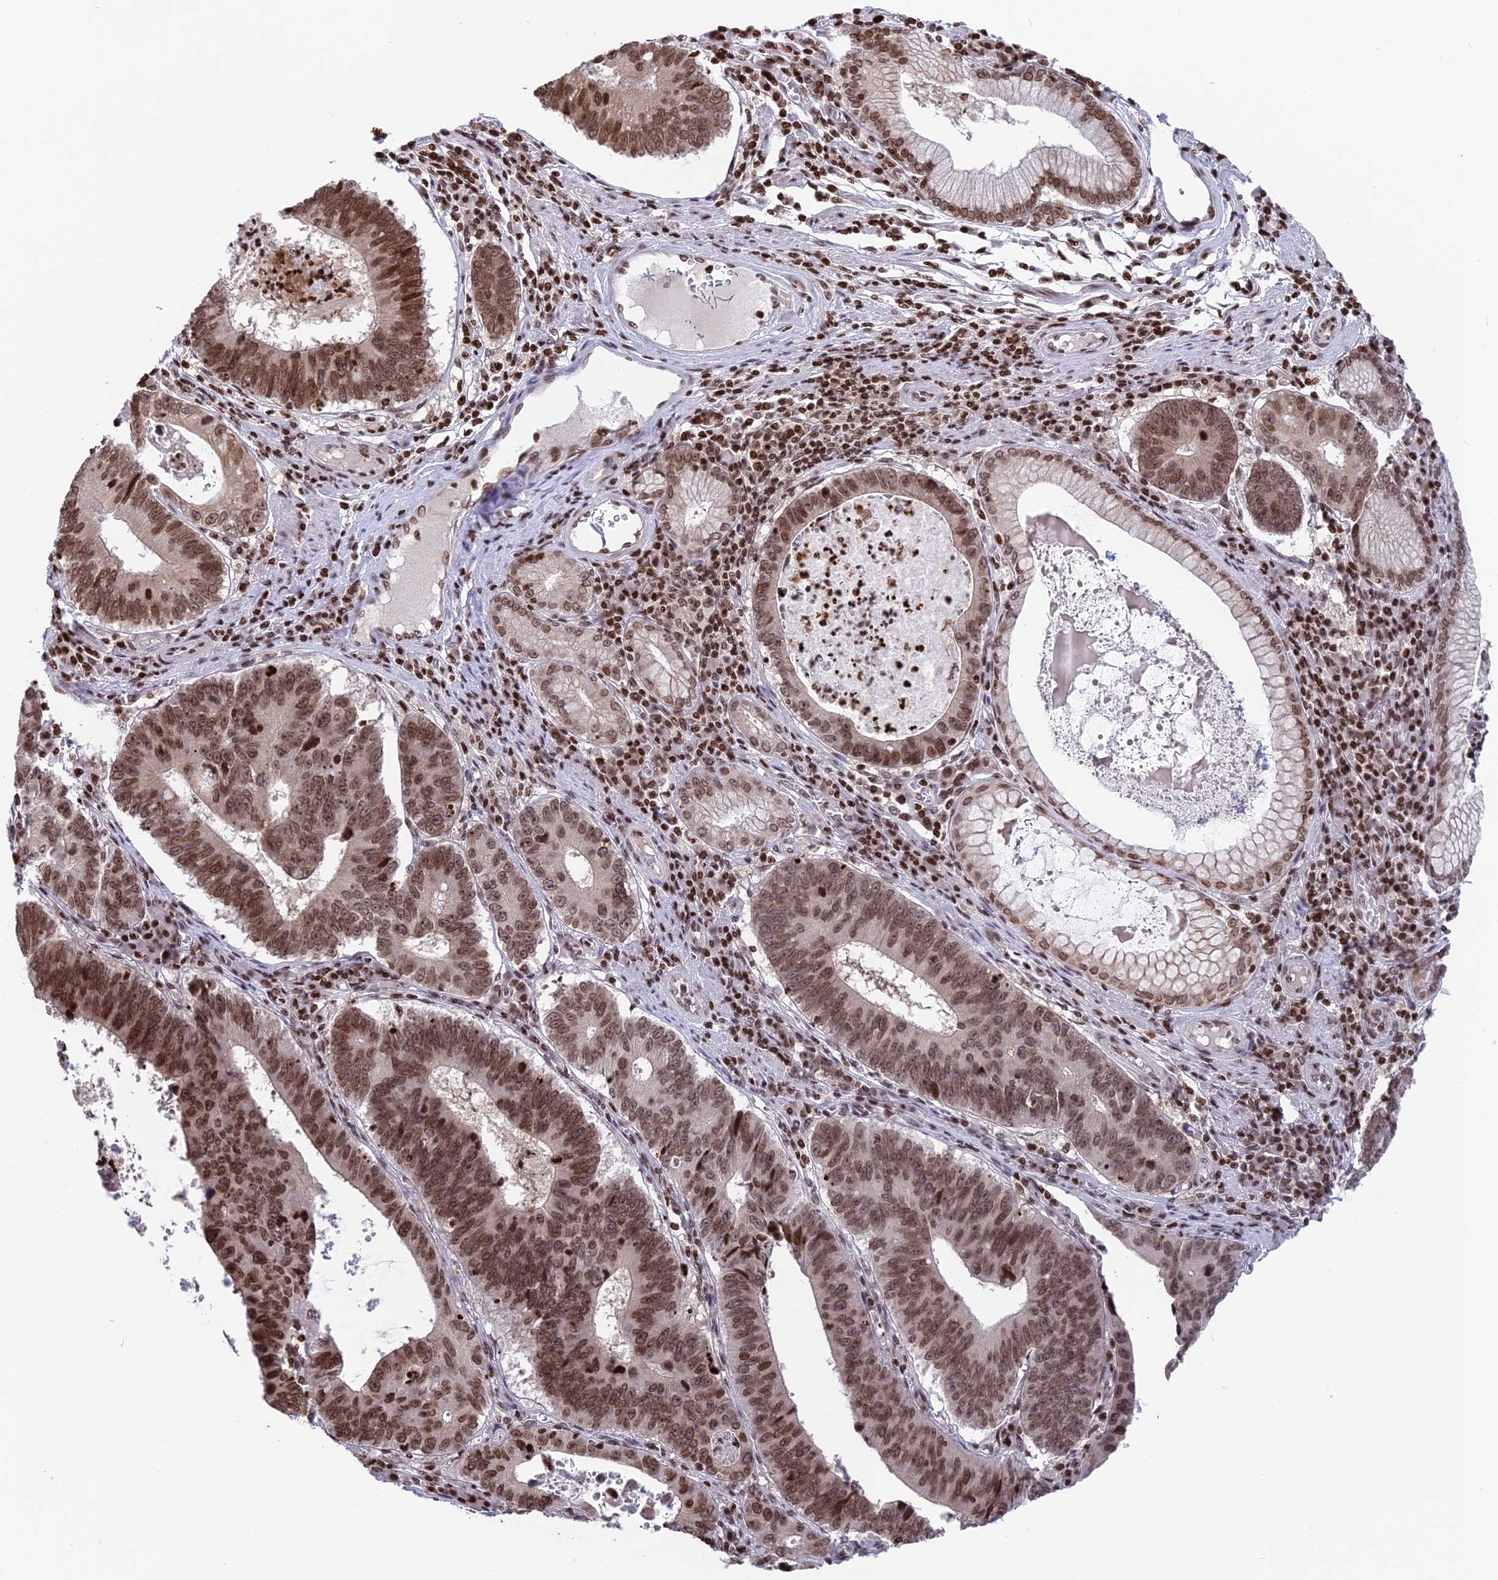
{"staining": {"intensity": "moderate", "quantity": ">75%", "location": "nuclear"}, "tissue": "stomach cancer", "cell_type": "Tumor cells", "image_type": "cancer", "snomed": [{"axis": "morphology", "description": "Adenocarcinoma, NOS"}, {"axis": "topography", "description": "Stomach"}], "caption": "Immunohistochemical staining of human stomach cancer shows moderate nuclear protein positivity in about >75% of tumor cells.", "gene": "TET2", "patient": {"sex": "male", "age": 59}}